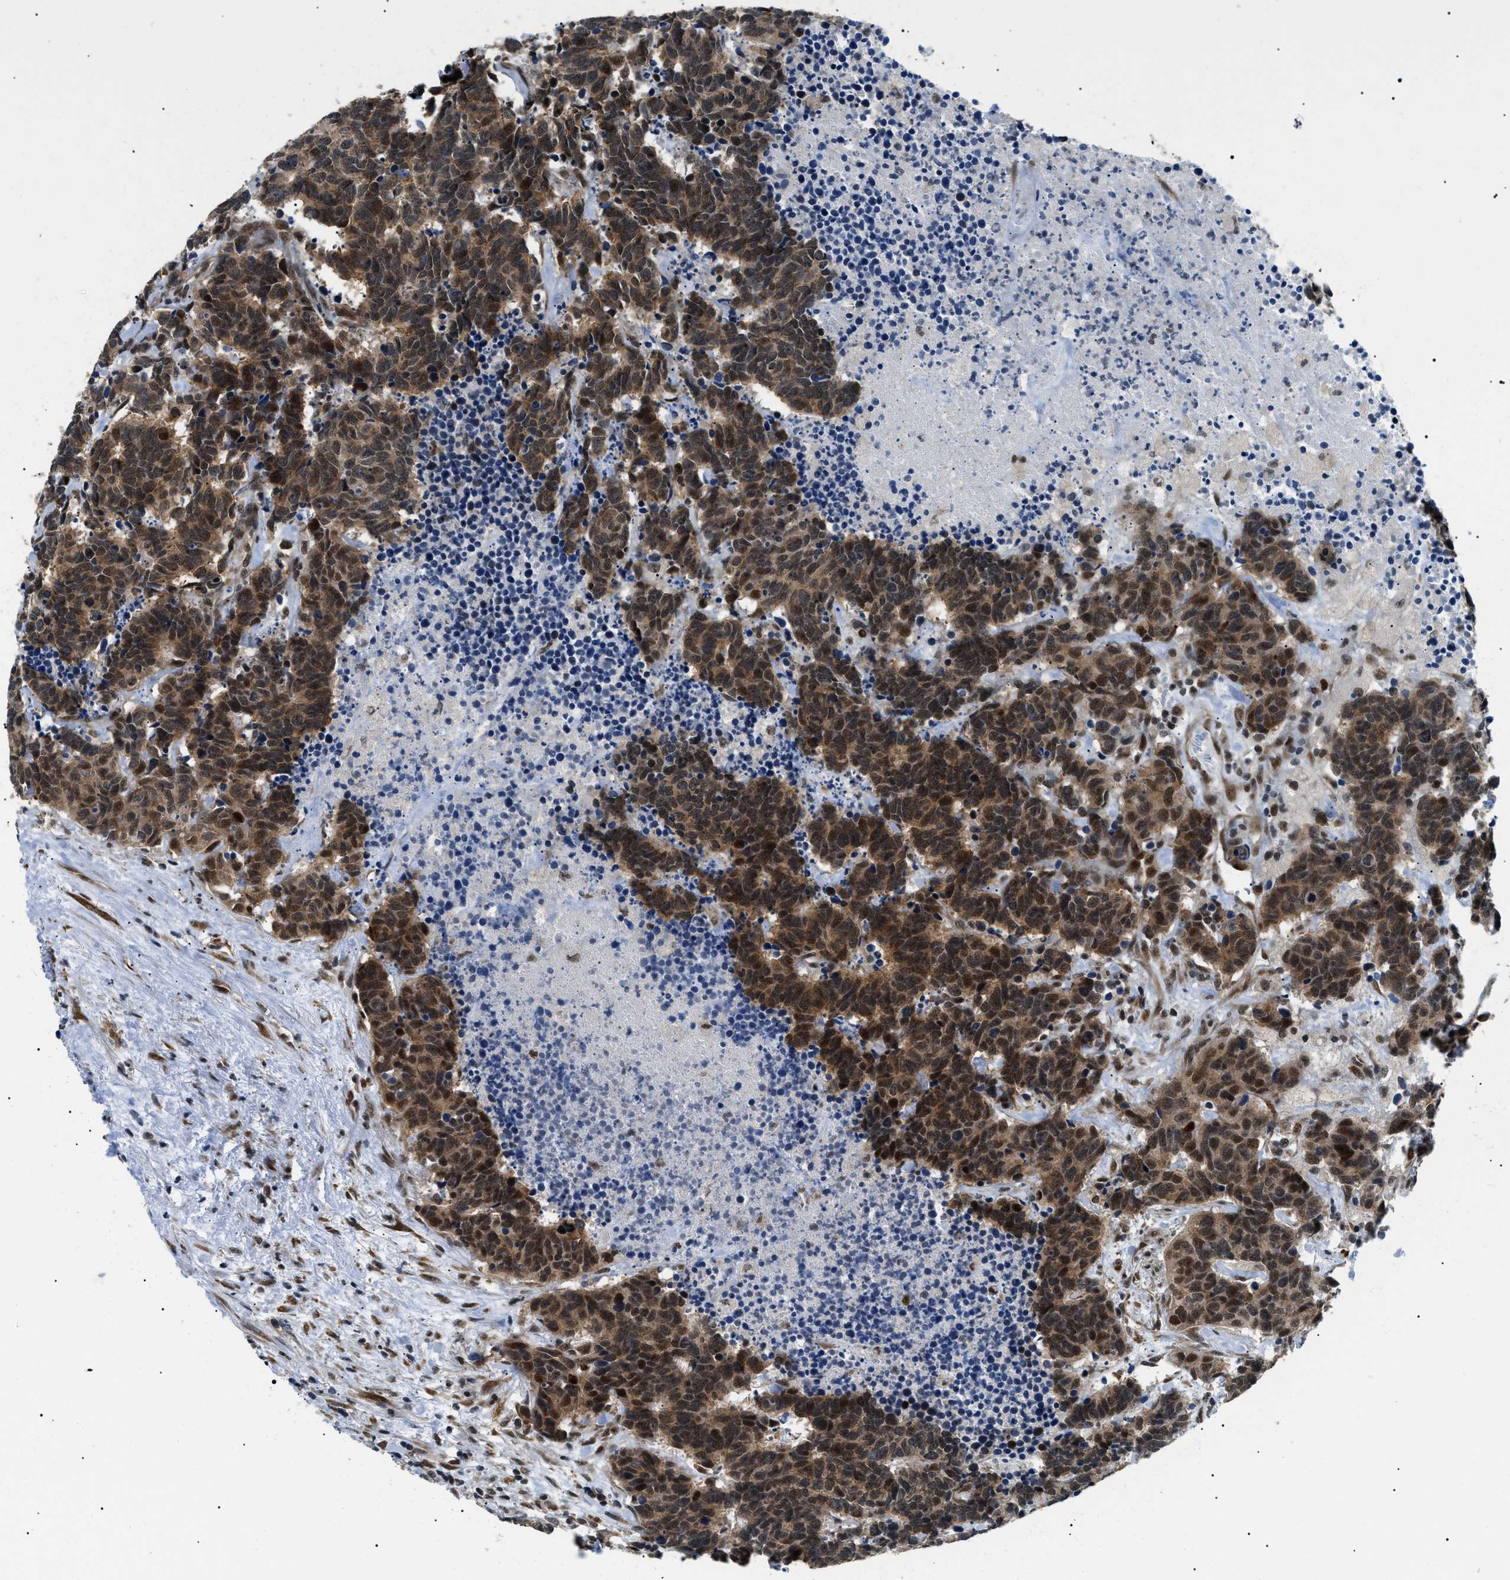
{"staining": {"intensity": "strong", "quantity": ">75%", "location": "cytoplasmic/membranous,nuclear"}, "tissue": "carcinoid", "cell_type": "Tumor cells", "image_type": "cancer", "snomed": [{"axis": "morphology", "description": "Carcinoma, NOS"}, {"axis": "morphology", "description": "Carcinoid, malignant, NOS"}, {"axis": "topography", "description": "Urinary bladder"}], "caption": "Carcinoid (malignant) stained with a protein marker exhibits strong staining in tumor cells.", "gene": "CWC25", "patient": {"sex": "male", "age": 57}}